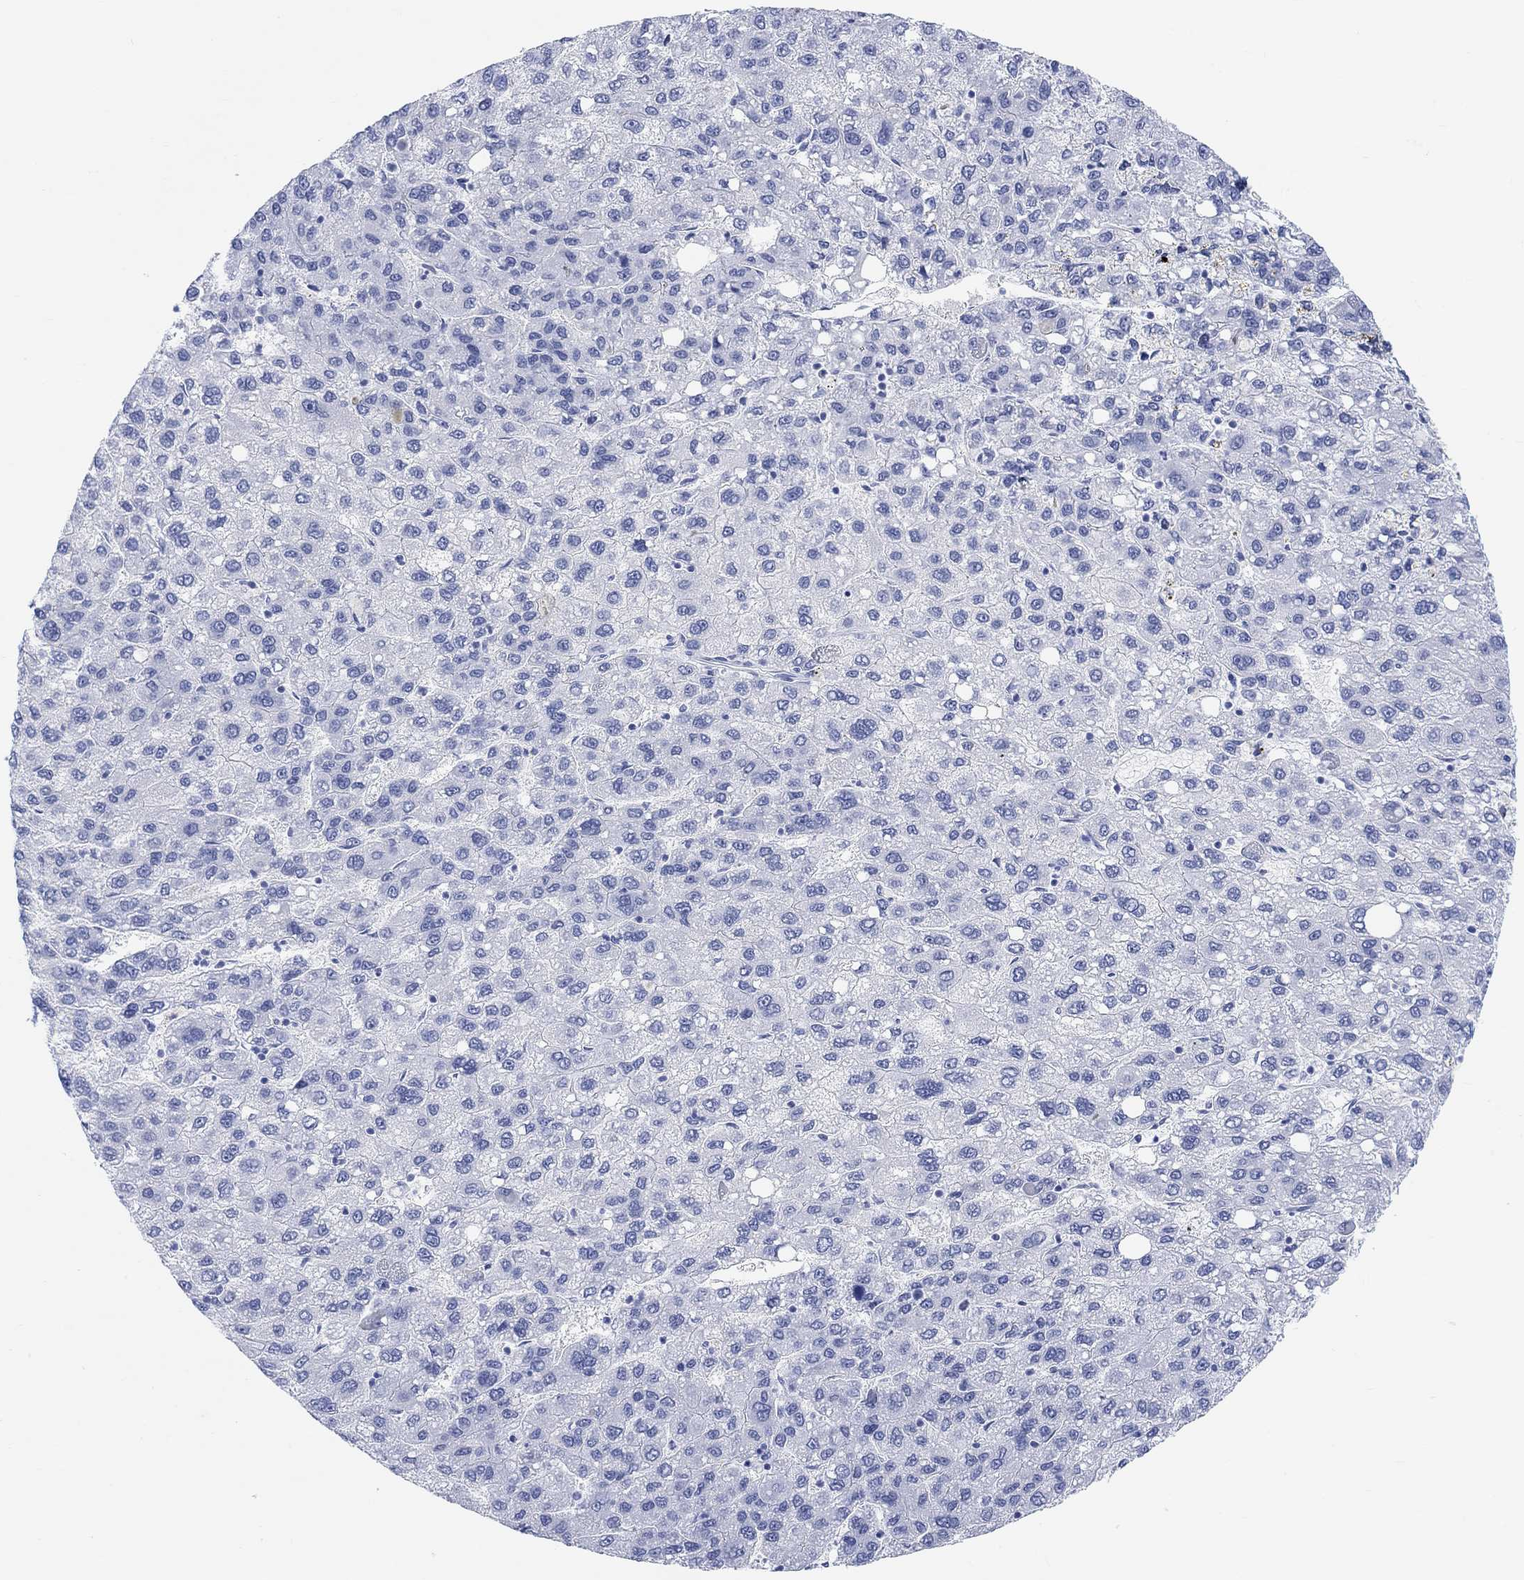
{"staining": {"intensity": "negative", "quantity": "none", "location": "none"}, "tissue": "liver cancer", "cell_type": "Tumor cells", "image_type": "cancer", "snomed": [{"axis": "morphology", "description": "Carcinoma, Hepatocellular, NOS"}, {"axis": "topography", "description": "Liver"}], "caption": "An IHC histopathology image of liver cancer is shown. There is no staining in tumor cells of liver cancer. The staining was performed using DAB to visualize the protein expression in brown, while the nuclei were stained in blue with hematoxylin (Magnification: 20x).", "gene": "XIRP2", "patient": {"sex": "female", "age": 82}}